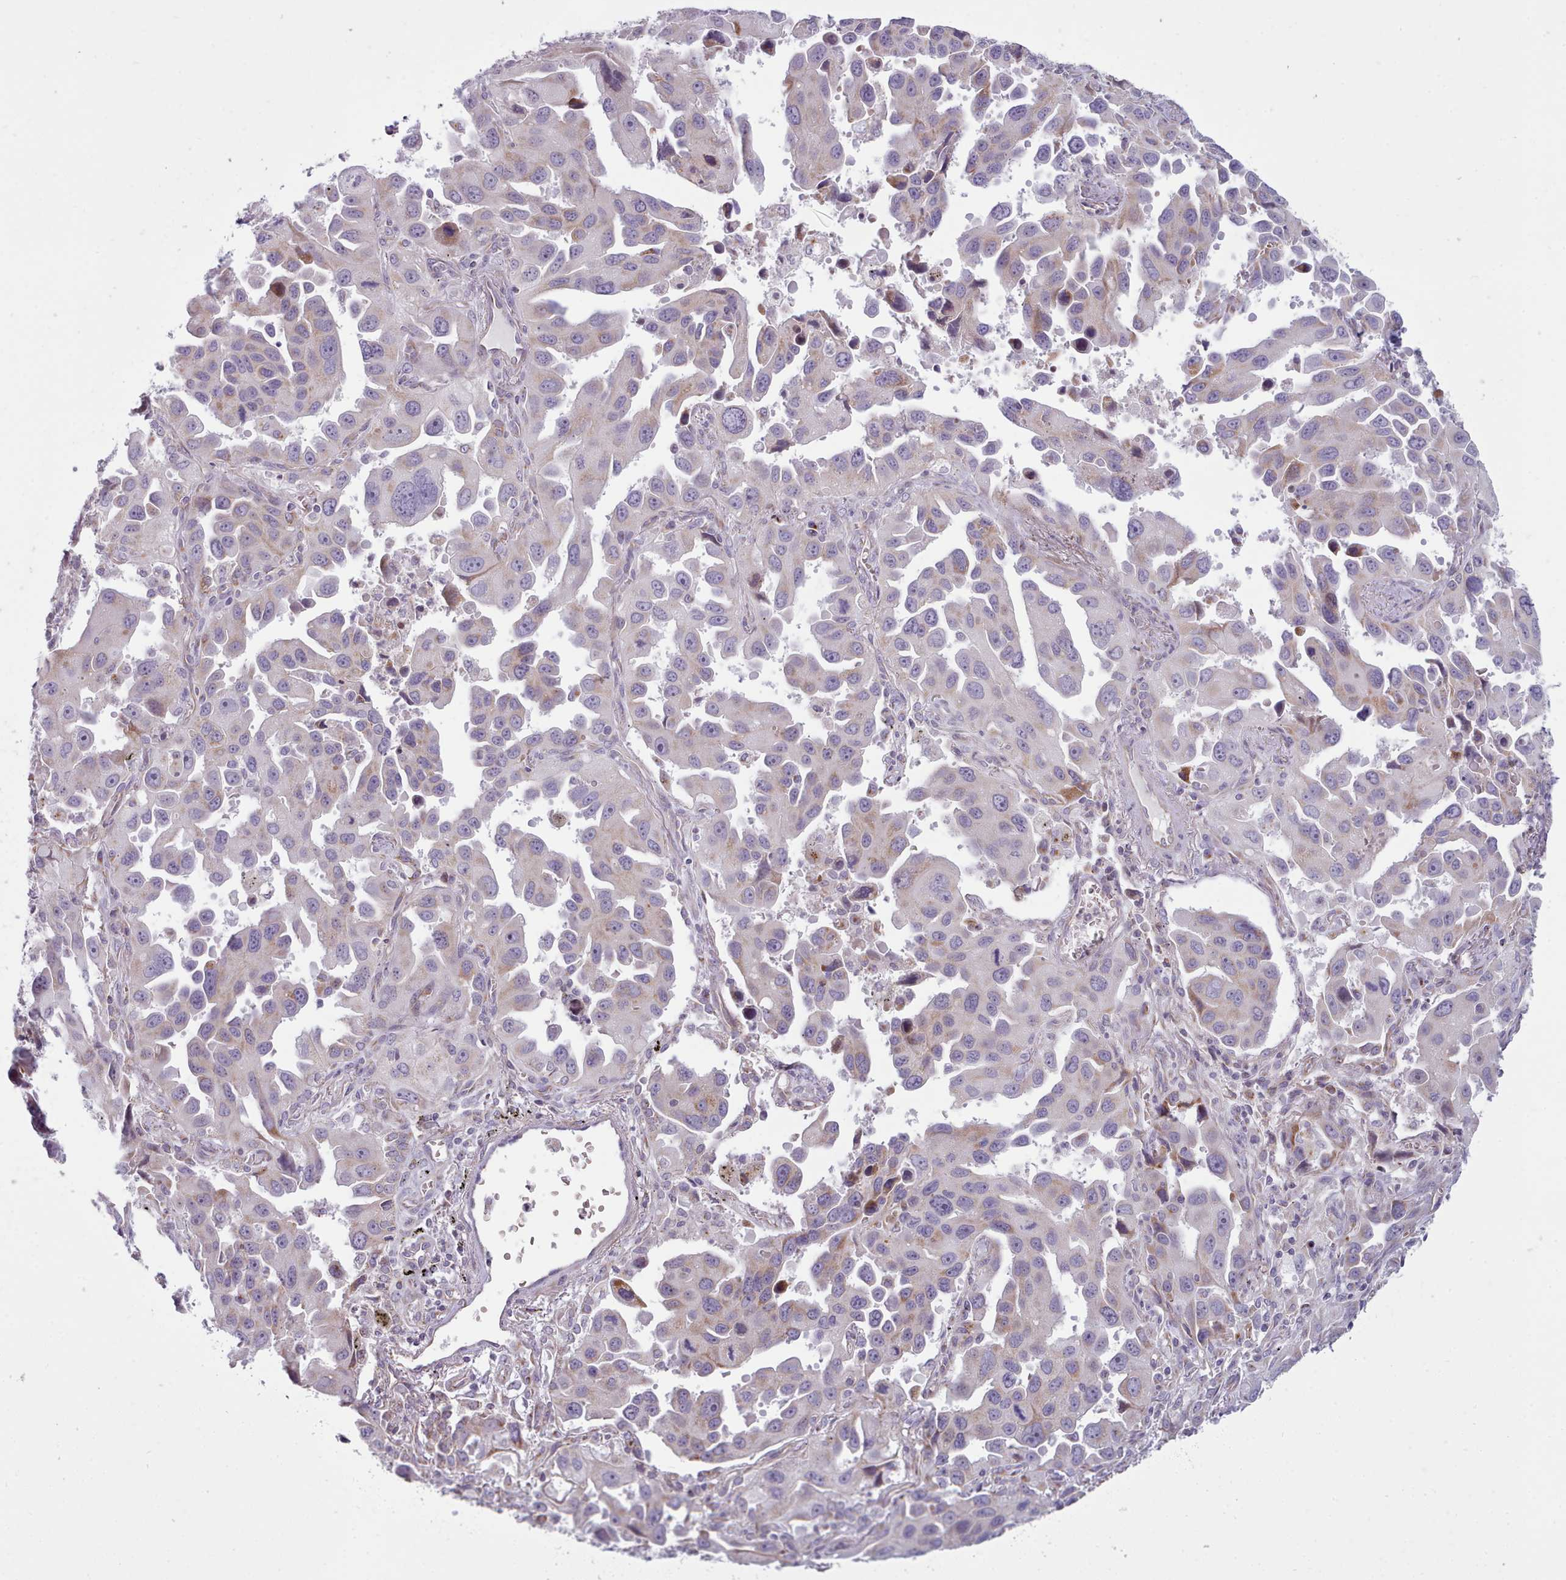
{"staining": {"intensity": "weak", "quantity": "<25%", "location": "cytoplasmic/membranous"}, "tissue": "lung cancer", "cell_type": "Tumor cells", "image_type": "cancer", "snomed": [{"axis": "morphology", "description": "Adenocarcinoma, NOS"}, {"axis": "topography", "description": "Lung"}], "caption": "DAB (3,3'-diaminobenzidine) immunohistochemical staining of lung cancer (adenocarcinoma) exhibits no significant expression in tumor cells.", "gene": "SLC52A3", "patient": {"sex": "male", "age": 66}}